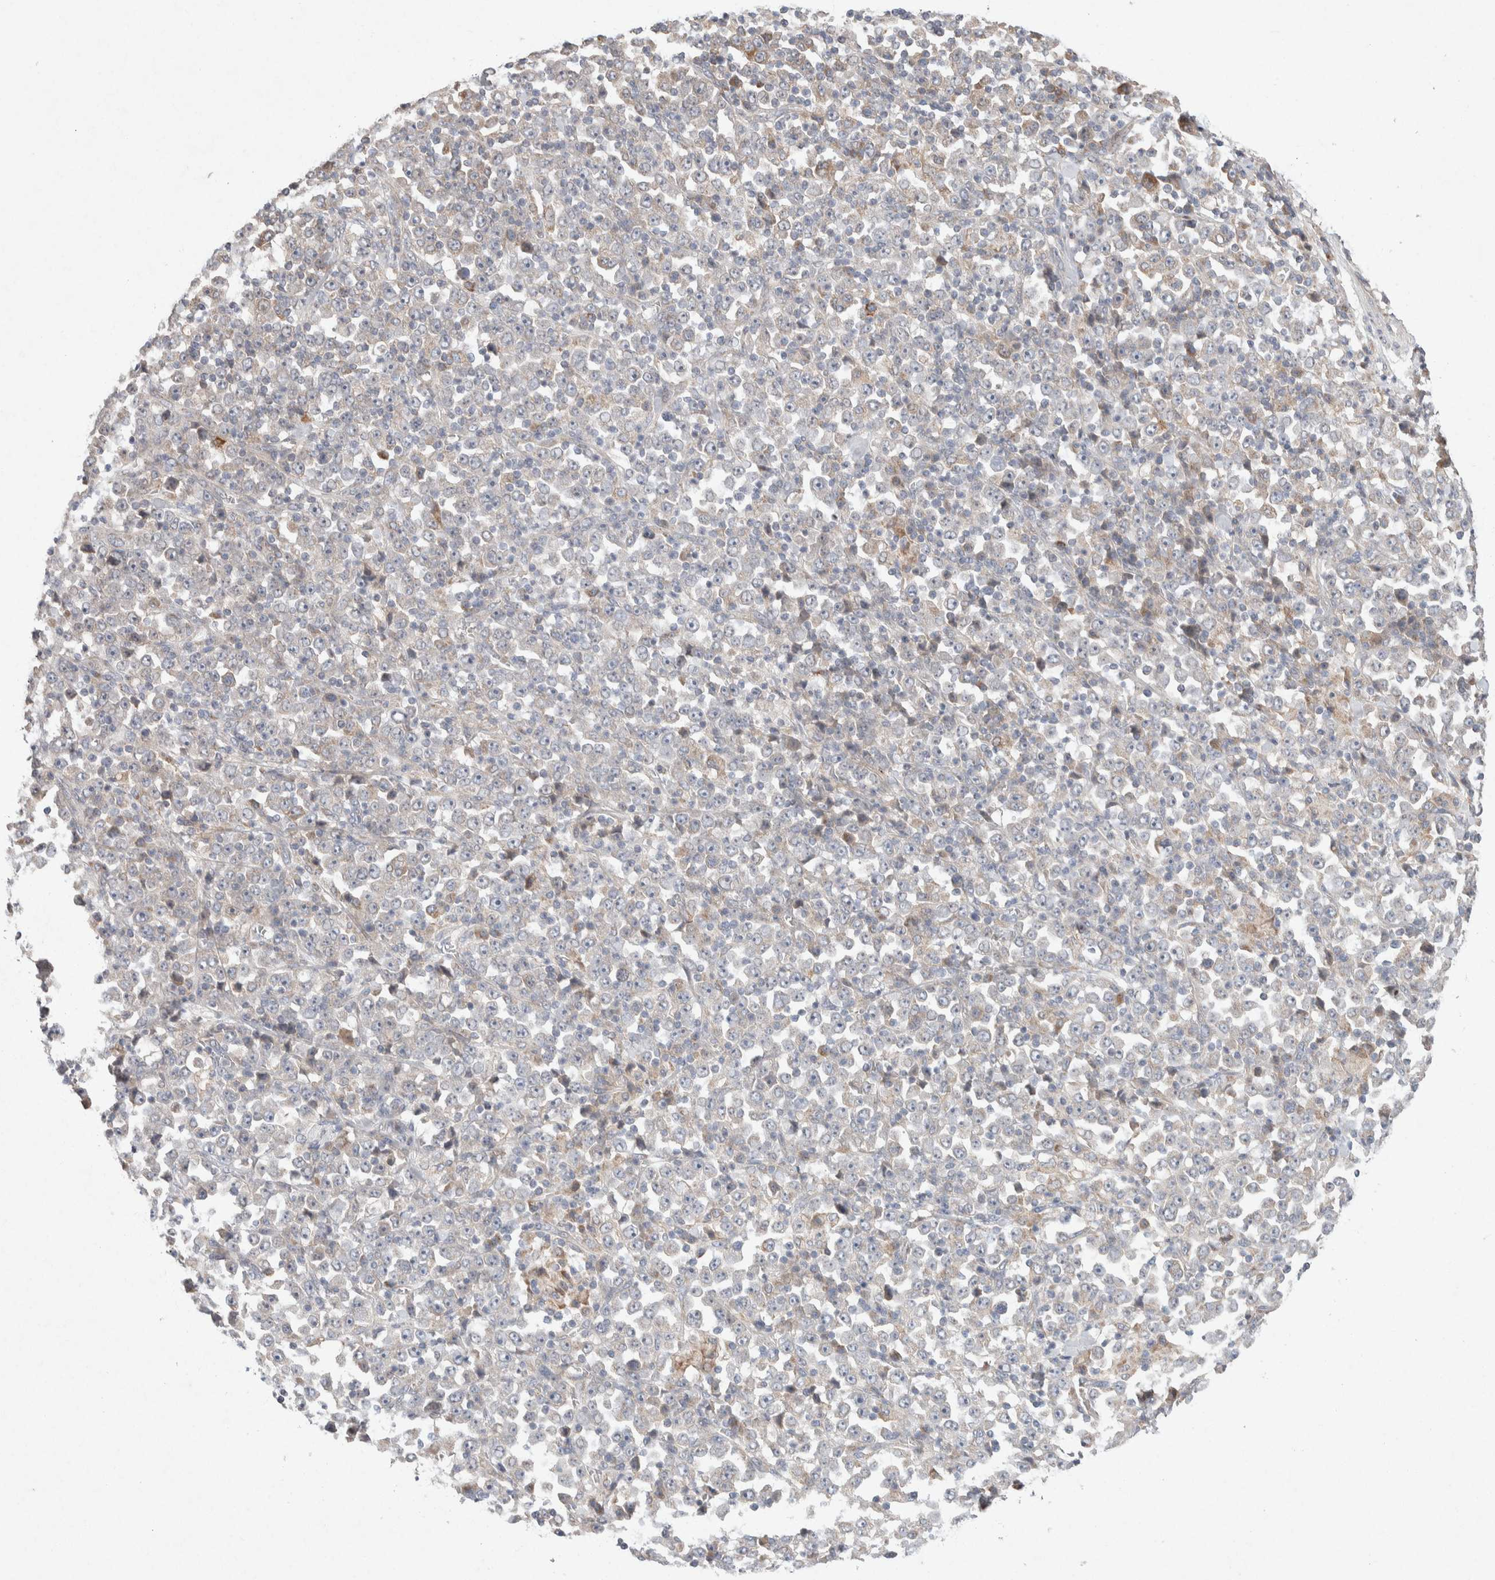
{"staining": {"intensity": "negative", "quantity": "none", "location": "none"}, "tissue": "stomach cancer", "cell_type": "Tumor cells", "image_type": "cancer", "snomed": [{"axis": "morphology", "description": "Normal tissue, NOS"}, {"axis": "morphology", "description": "Adenocarcinoma, NOS"}, {"axis": "topography", "description": "Stomach, upper"}, {"axis": "topography", "description": "Stomach"}], "caption": "This is an immunohistochemistry (IHC) image of human stomach adenocarcinoma. There is no expression in tumor cells.", "gene": "CMTM4", "patient": {"sex": "male", "age": 59}}